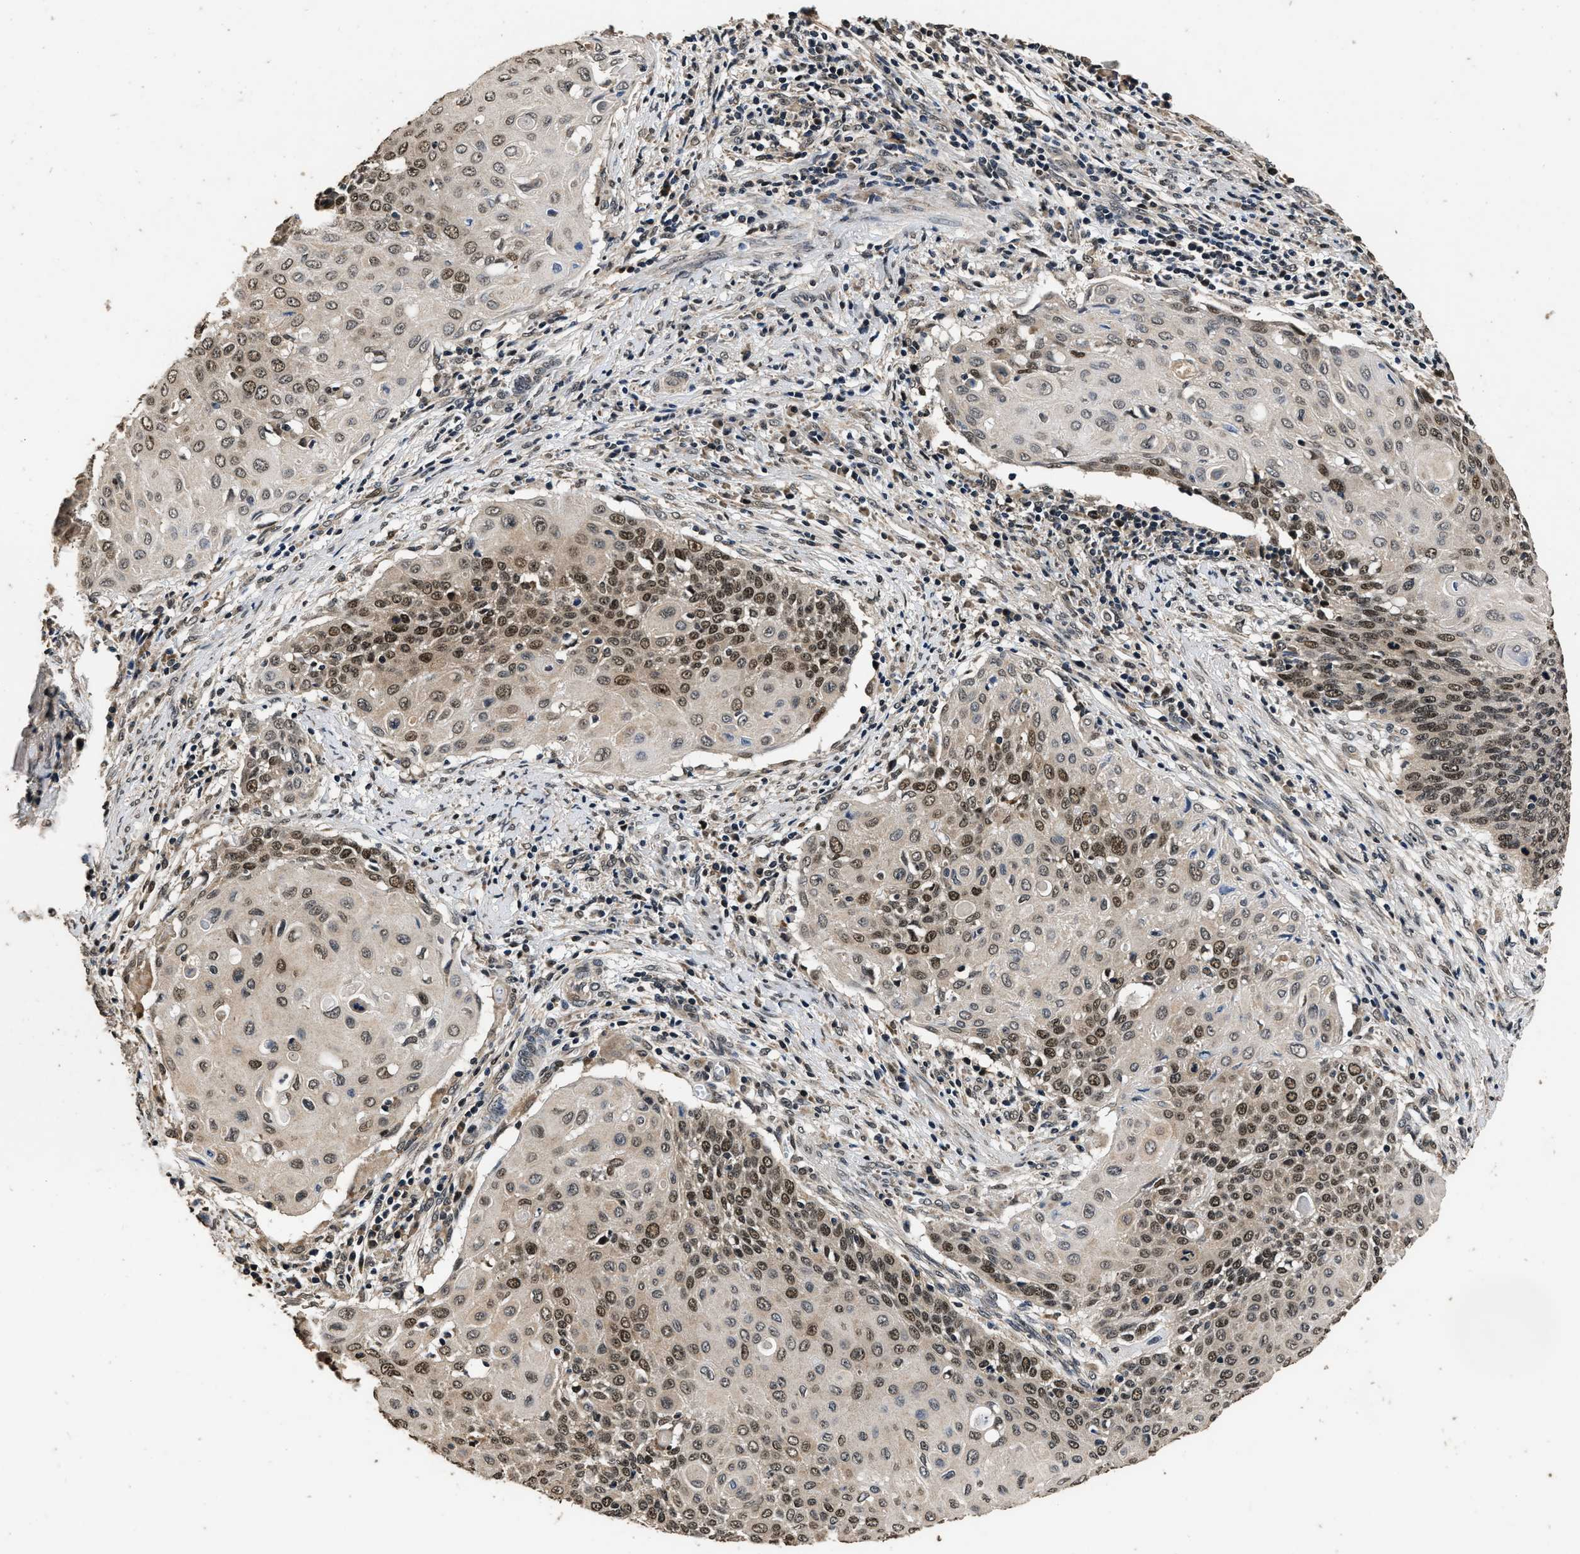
{"staining": {"intensity": "moderate", "quantity": ">75%", "location": "nuclear"}, "tissue": "cervical cancer", "cell_type": "Tumor cells", "image_type": "cancer", "snomed": [{"axis": "morphology", "description": "Squamous cell carcinoma, NOS"}, {"axis": "topography", "description": "Cervix"}], "caption": "Tumor cells exhibit moderate nuclear staining in approximately >75% of cells in cervical cancer (squamous cell carcinoma).", "gene": "CSTF1", "patient": {"sex": "female", "age": 39}}